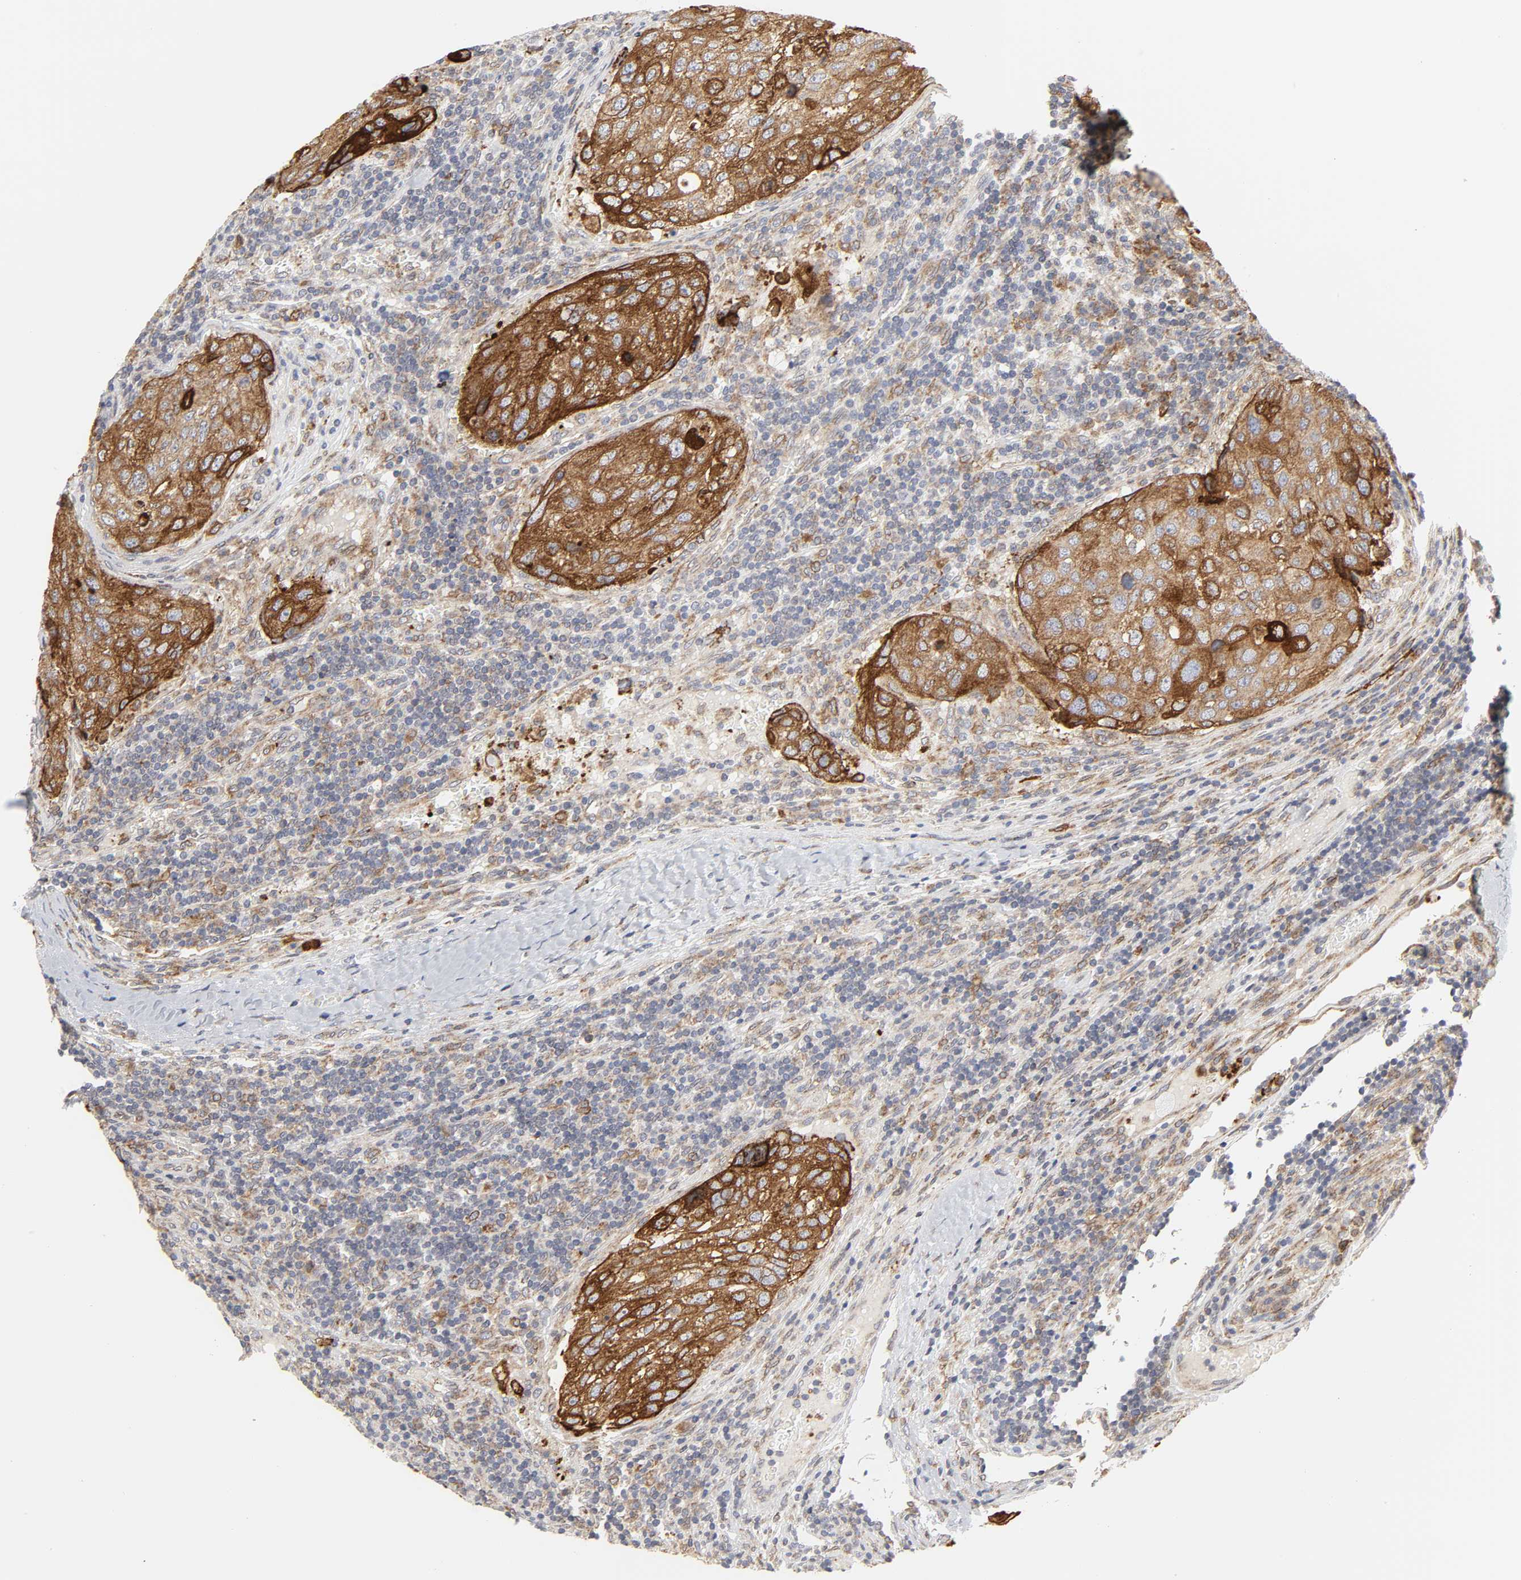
{"staining": {"intensity": "strong", "quantity": ">75%", "location": "cytoplasmic/membranous"}, "tissue": "urothelial cancer", "cell_type": "Tumor cells", "image_type": "cancer", "snomed": [{"axis": "morphology", "description": "Urothelial carcinoma, High grade"}, {"axis": "topography", "description": "Lymph node"}, {"axis": "topography", "description": "Urinary bladder"}], "caption": "Urothelial carcinoma (high-grade) stained with DAB (3,3'-diaminobenzidine) IHC exhibits high levels of strong cytoplasmic/membranous positivity in approximately >75% of tumor cells.", "gene": "POR", "patient": {"sex": "male", "age": 51}}